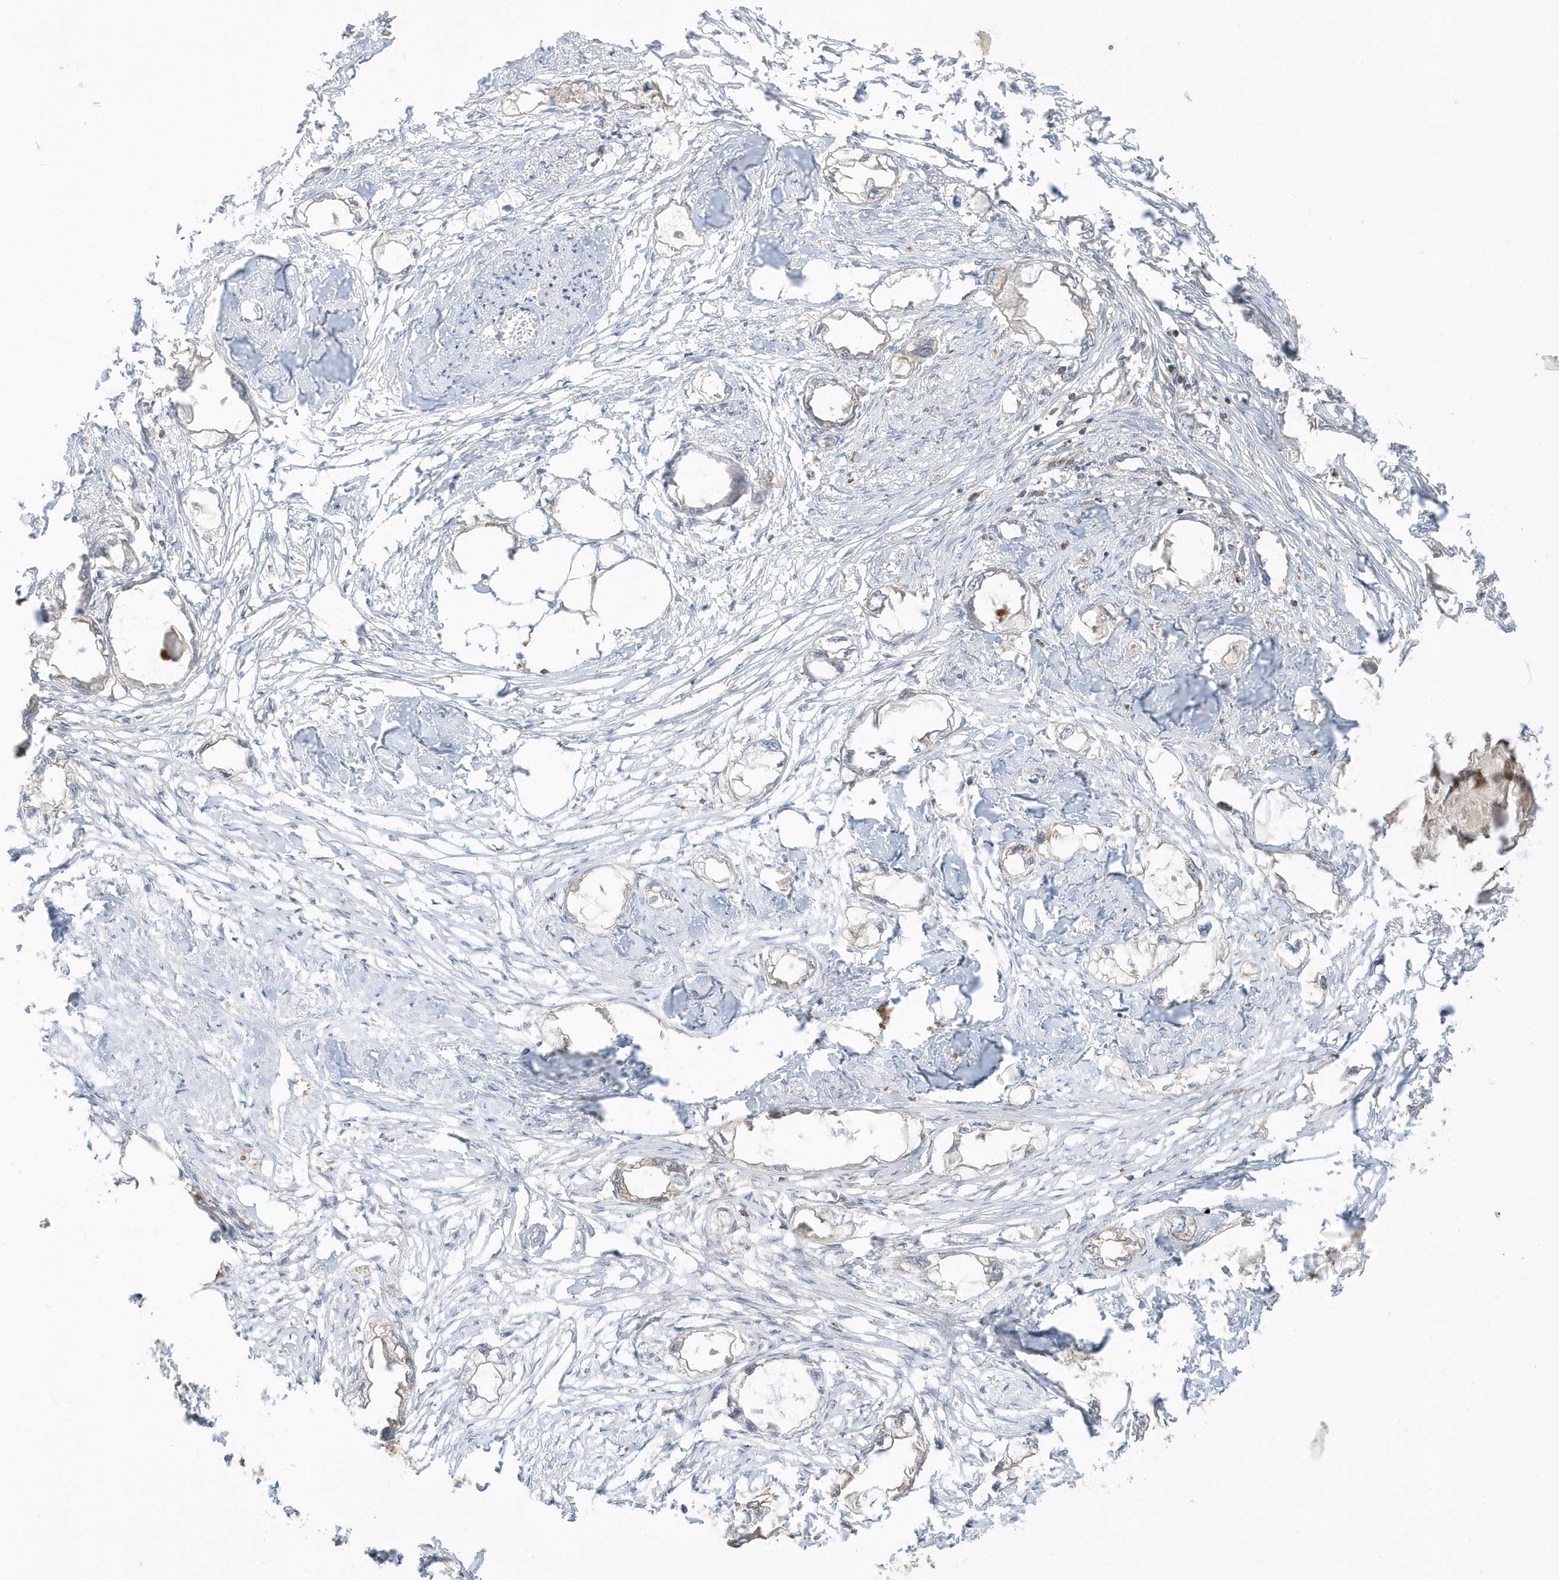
{"staining": {"intensity": "weak", "quantity": "25%-75%", "location": "cytoplasmic/membranous"}, "tissue": "endometrial cancer", "cell_type": "Tumor cells", "image_type": "cancer", "snomed": [{"axis": "morphology", "description": "Adenocarcinoma, NOS"}, {"axis": "morphology", "description": "Adenocarcinoma, metastatic, NOS"}, {"axis": "topography", "description": "Adipose tissue"}, {"axis": "topography", "description": "Endometrium"}], "caption": "Tumor cells demonstrate low levels of weak cytoplasmic/membranous expression in approximately 25%-75% of cells in human endometrial adenocarcinoma.", "gene": "ZBTB8A", "patient": {"sex": "female", "age": 67}}